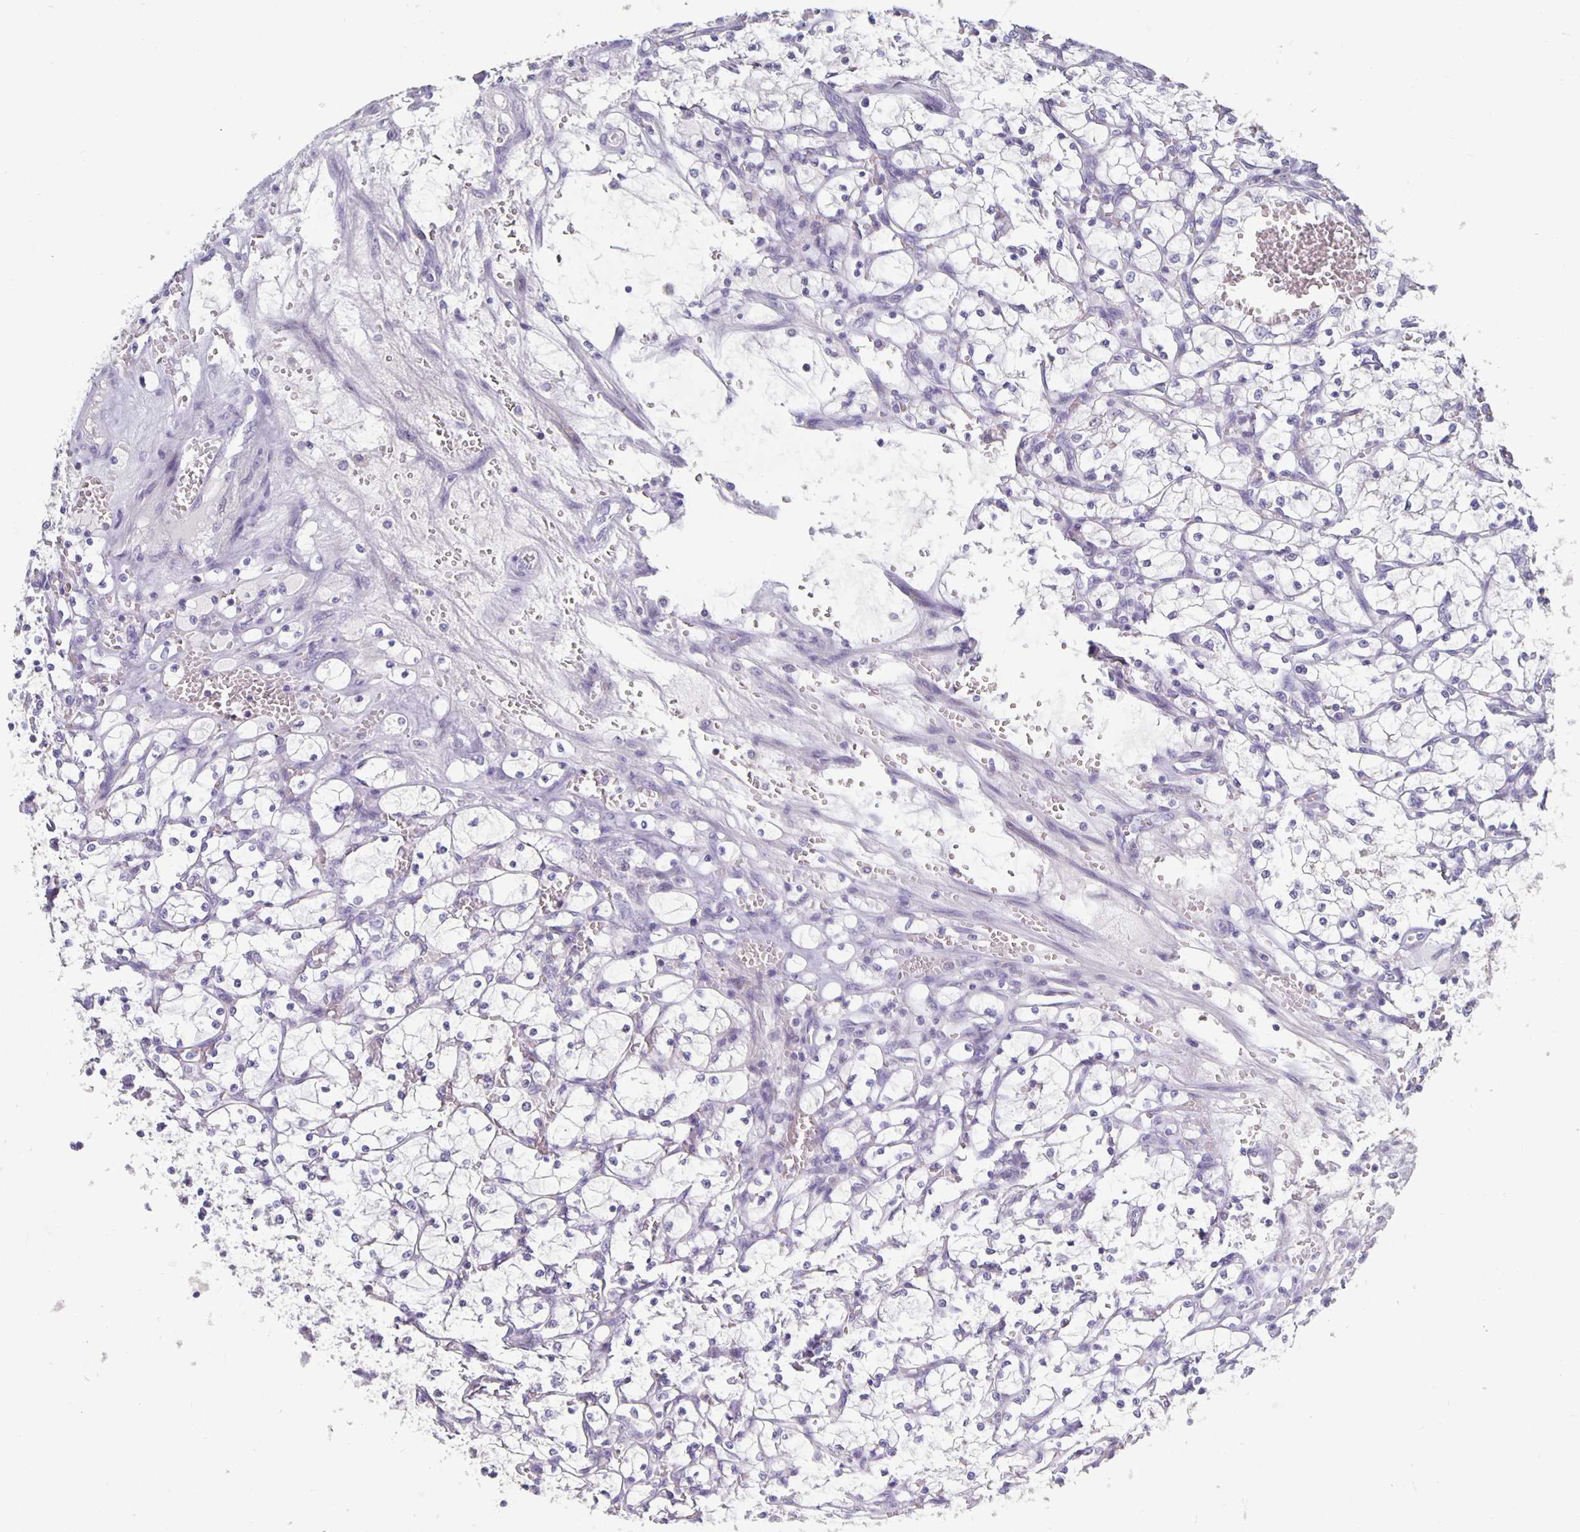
{"staining": {"intensity": "negative", "quantity": "none", "location": "none"}, "tissue": "renal cancer", "cell_type": "Tumor cells", "image_type": "cancer", "snomed": [{"axis": "morphology", "description": "Adenocarcinoma, NOS"}, {"axis": "topography", "description": "Kidney"}], "caption": "Immunohistochemistry image of neoplastic tissue: renal adenocarcinoma stained with DAB (3,3'-diaminobenzidine) shows no significant protein positivity in tumor cells. The staining was performed using DAB (3,3'-diaminobenzidine) to visualize the protein expression in brown, while the nuclei were stained in blue with hematoxylin (Magnification: 20x).", "gene": "GDF15", "patient": {"sex": "female", "age": 69}}